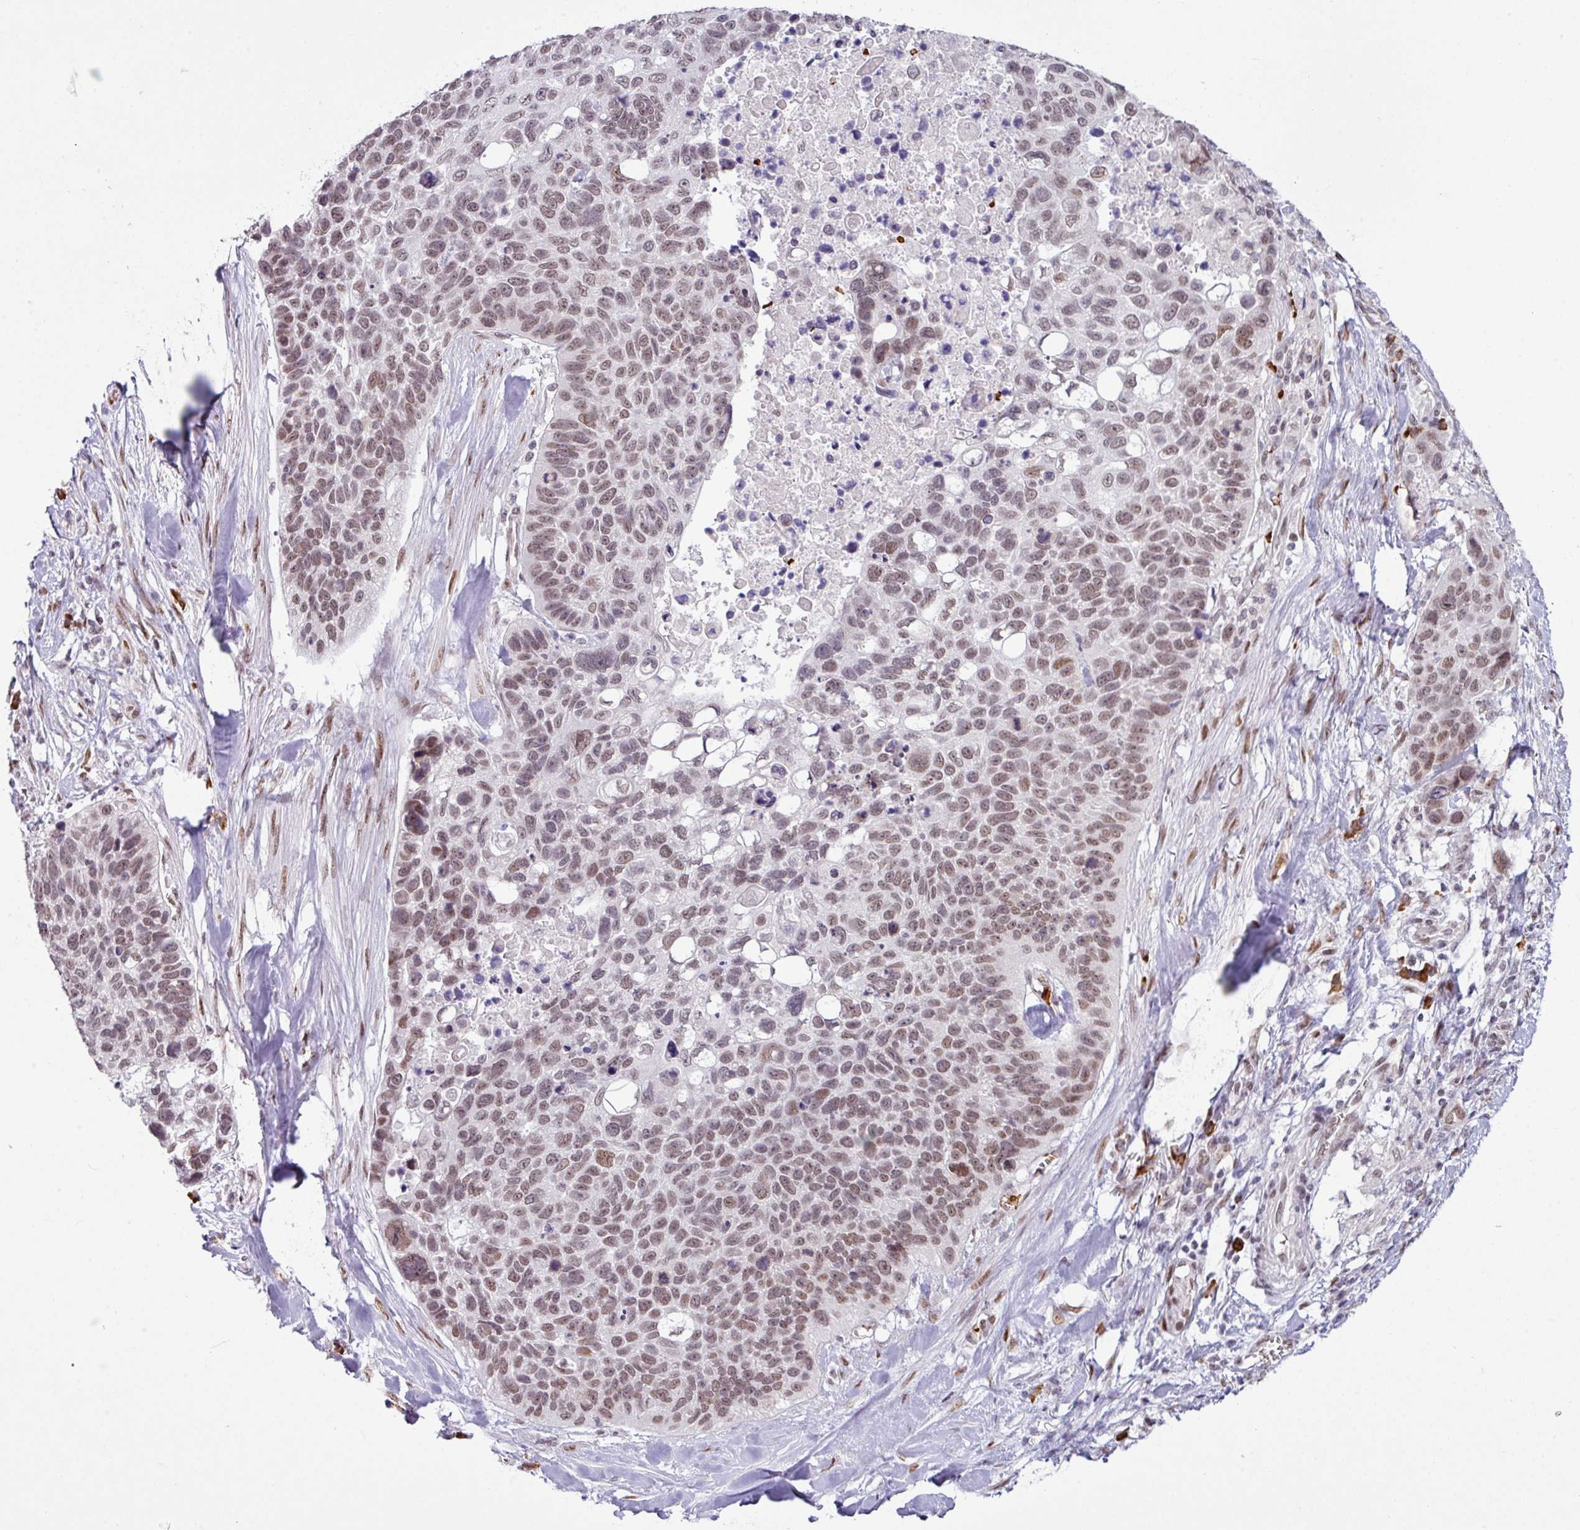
{"staining": {"intensity": "moderate", "quantity": ">75%", "location": "nuclear"}, "tissue": "lung cancer", "cell_type": "Tumor cells", "image_type": "cancer", "snomed": [{"axis": "morphology", "description": "Squamous cell carcinoma, NOS"}, {"axis": "topography", "description": "Lung"}], "caption": "Moderate nuclear staining for a protein is present in about >75% of tumor cells of lung cancer (squamous cell carcinoma) using IHC.", "gene": "PRDM5", "patient": {"sex": "male", "age": 62}}